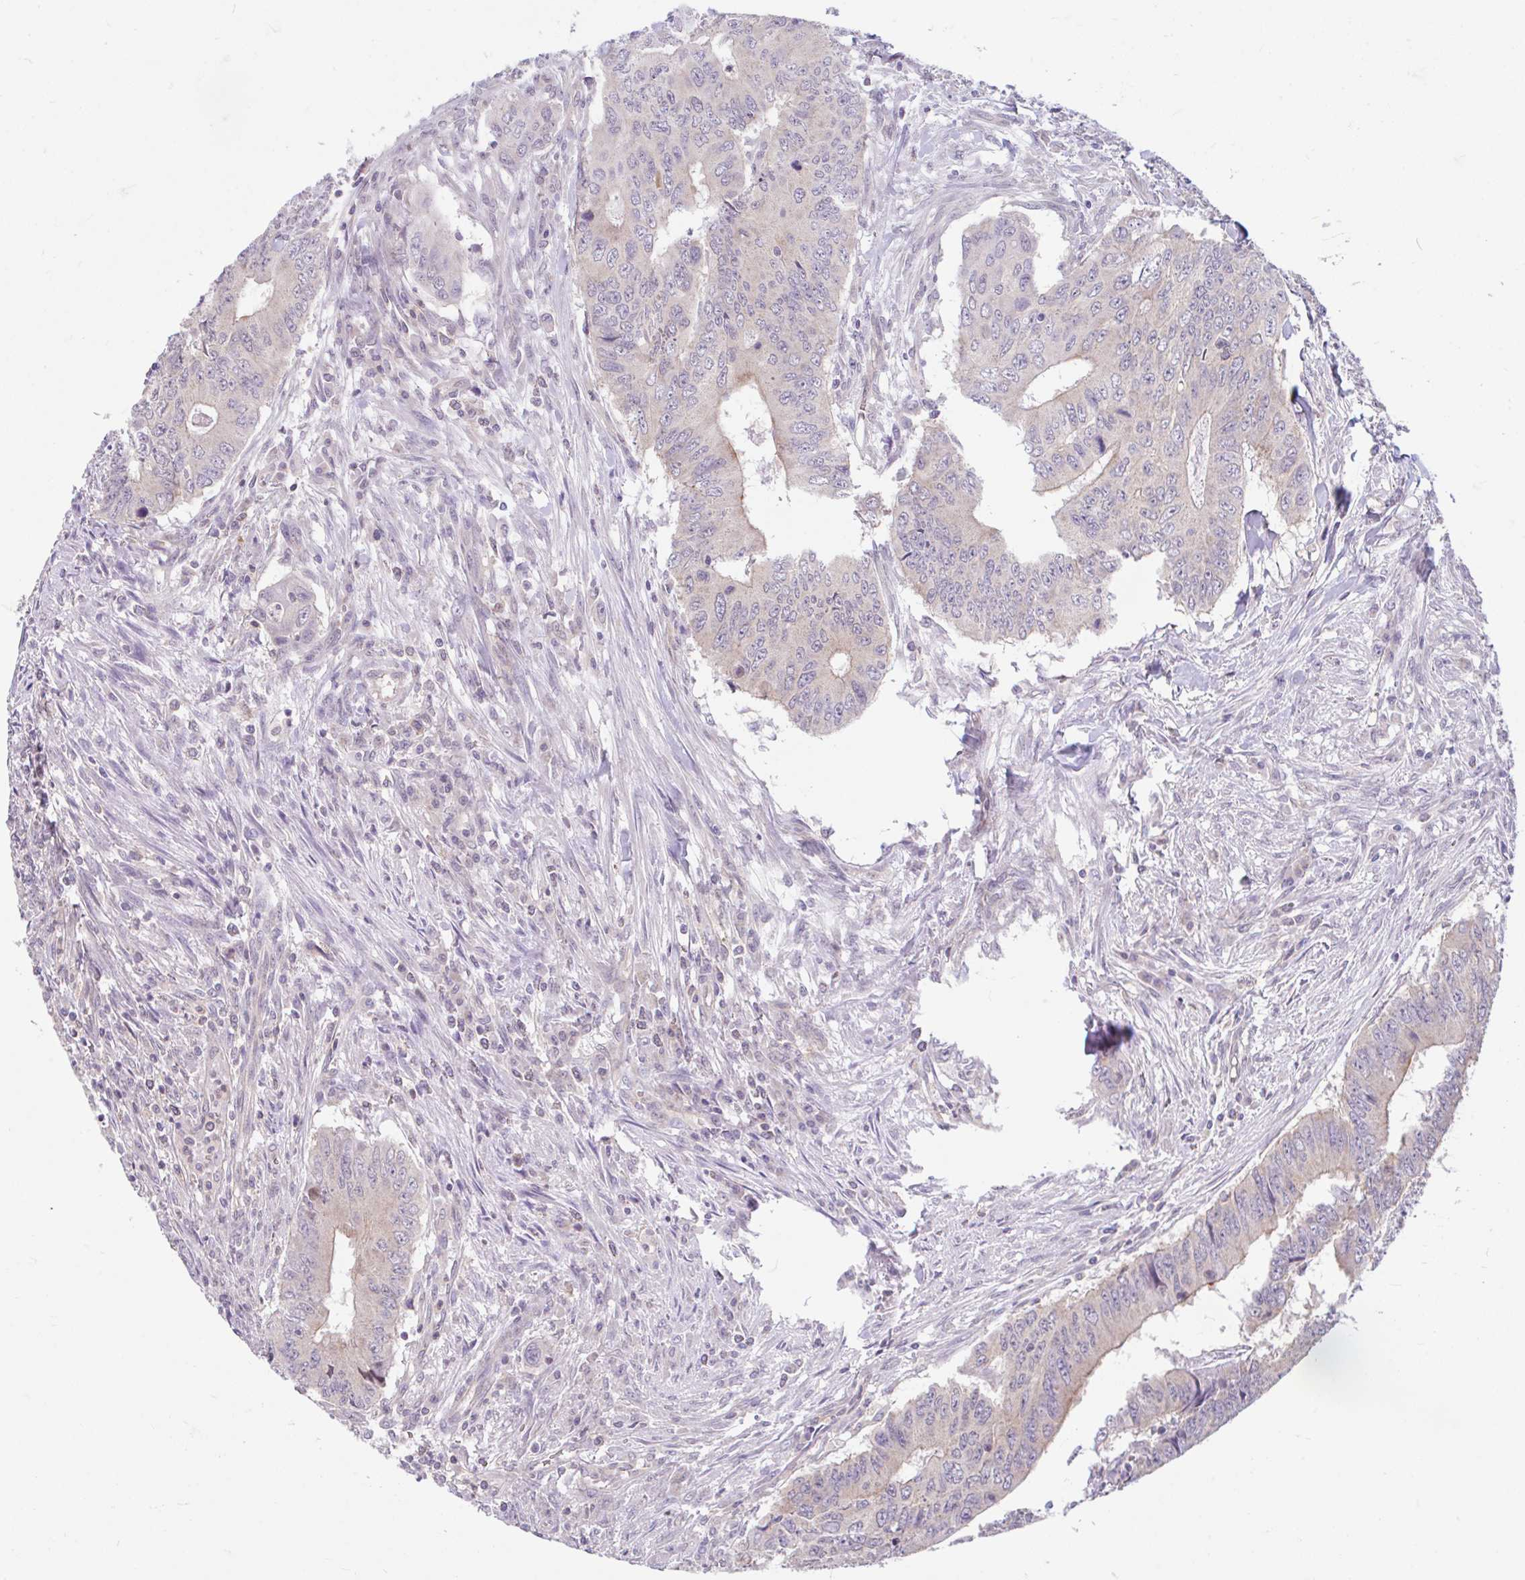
{"staining": {"intensity": "weak", "quantity": "<25%", "location": "cytoplasmic/membranous"}, "tissue": "colorectal cancer", "cell_type": "Tumor cells", "image_type": "cancer", "snomed": [{"axis": "morphology", "description": "Adenocarcinoma, NOS"}, {"axis": "topography", "description": "Colon"}], "caption": "Human colorectal cancer (adenocarcinoma) stained for a protein using immunohistochemistry displays no staining in tumor cells.", "gene": "RALBP1", "patient": {"sex": "male", "age": 53}}